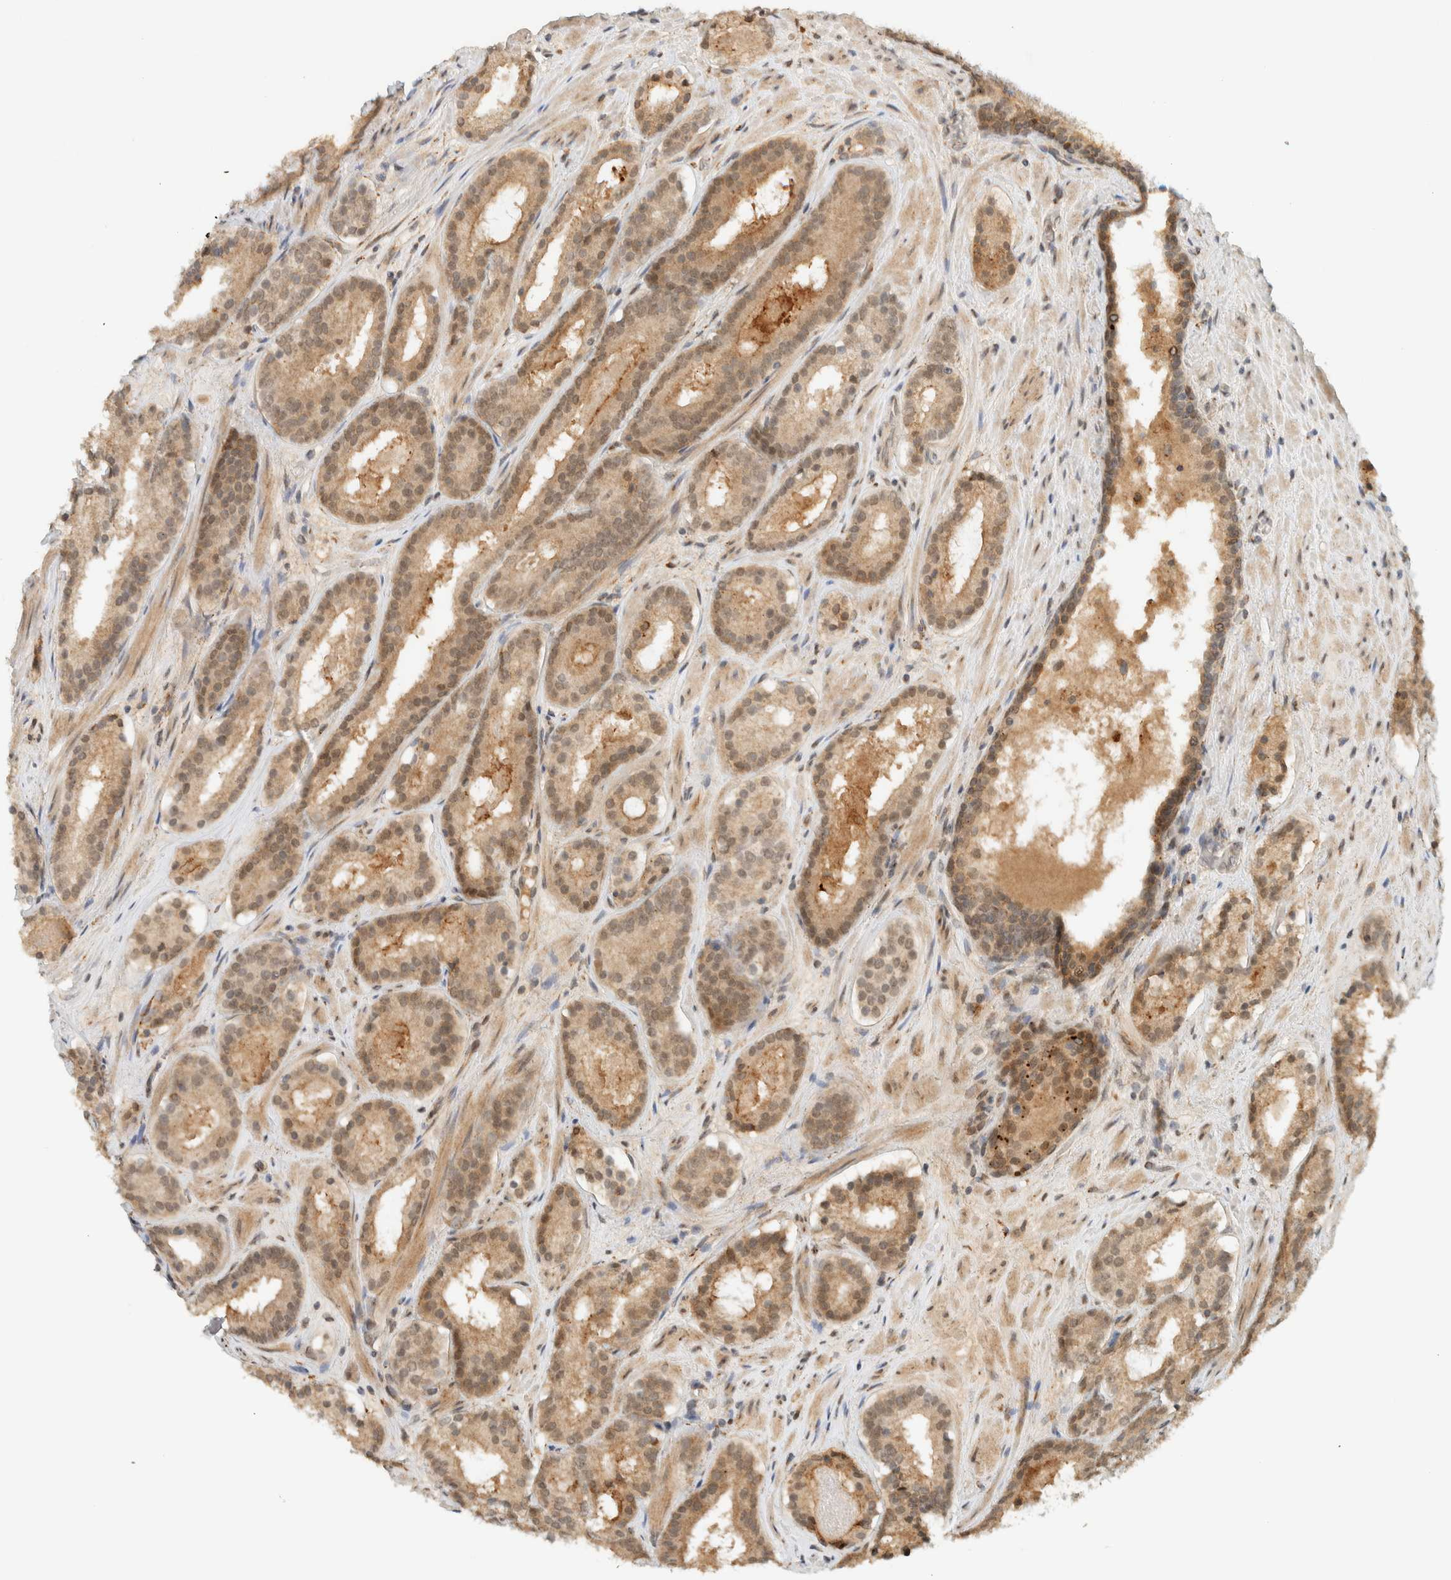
{"staining": {"intensity": "weak", "quantity": ">75%", "location": "cytoplasmic/membranous,nuclear"}, "tissue": "prostate cancer", "cell_type": "Tumor cells", "image_type": "cancer", "snomed": [{"axis": "morphology", "description": "Adenocarcinoma, Low grade"}, {"axis": "topography", "description": "Prostate"}], "caption": "Protein expression analysis of adenocarcinoma (low-grade) (prostate) displays weak cytoplasmic/membranous and nuclear expression in approximately >75% of tumor cells.", "gene": "ITPRID1", "patient": {"sex": "male", "age": 69}}